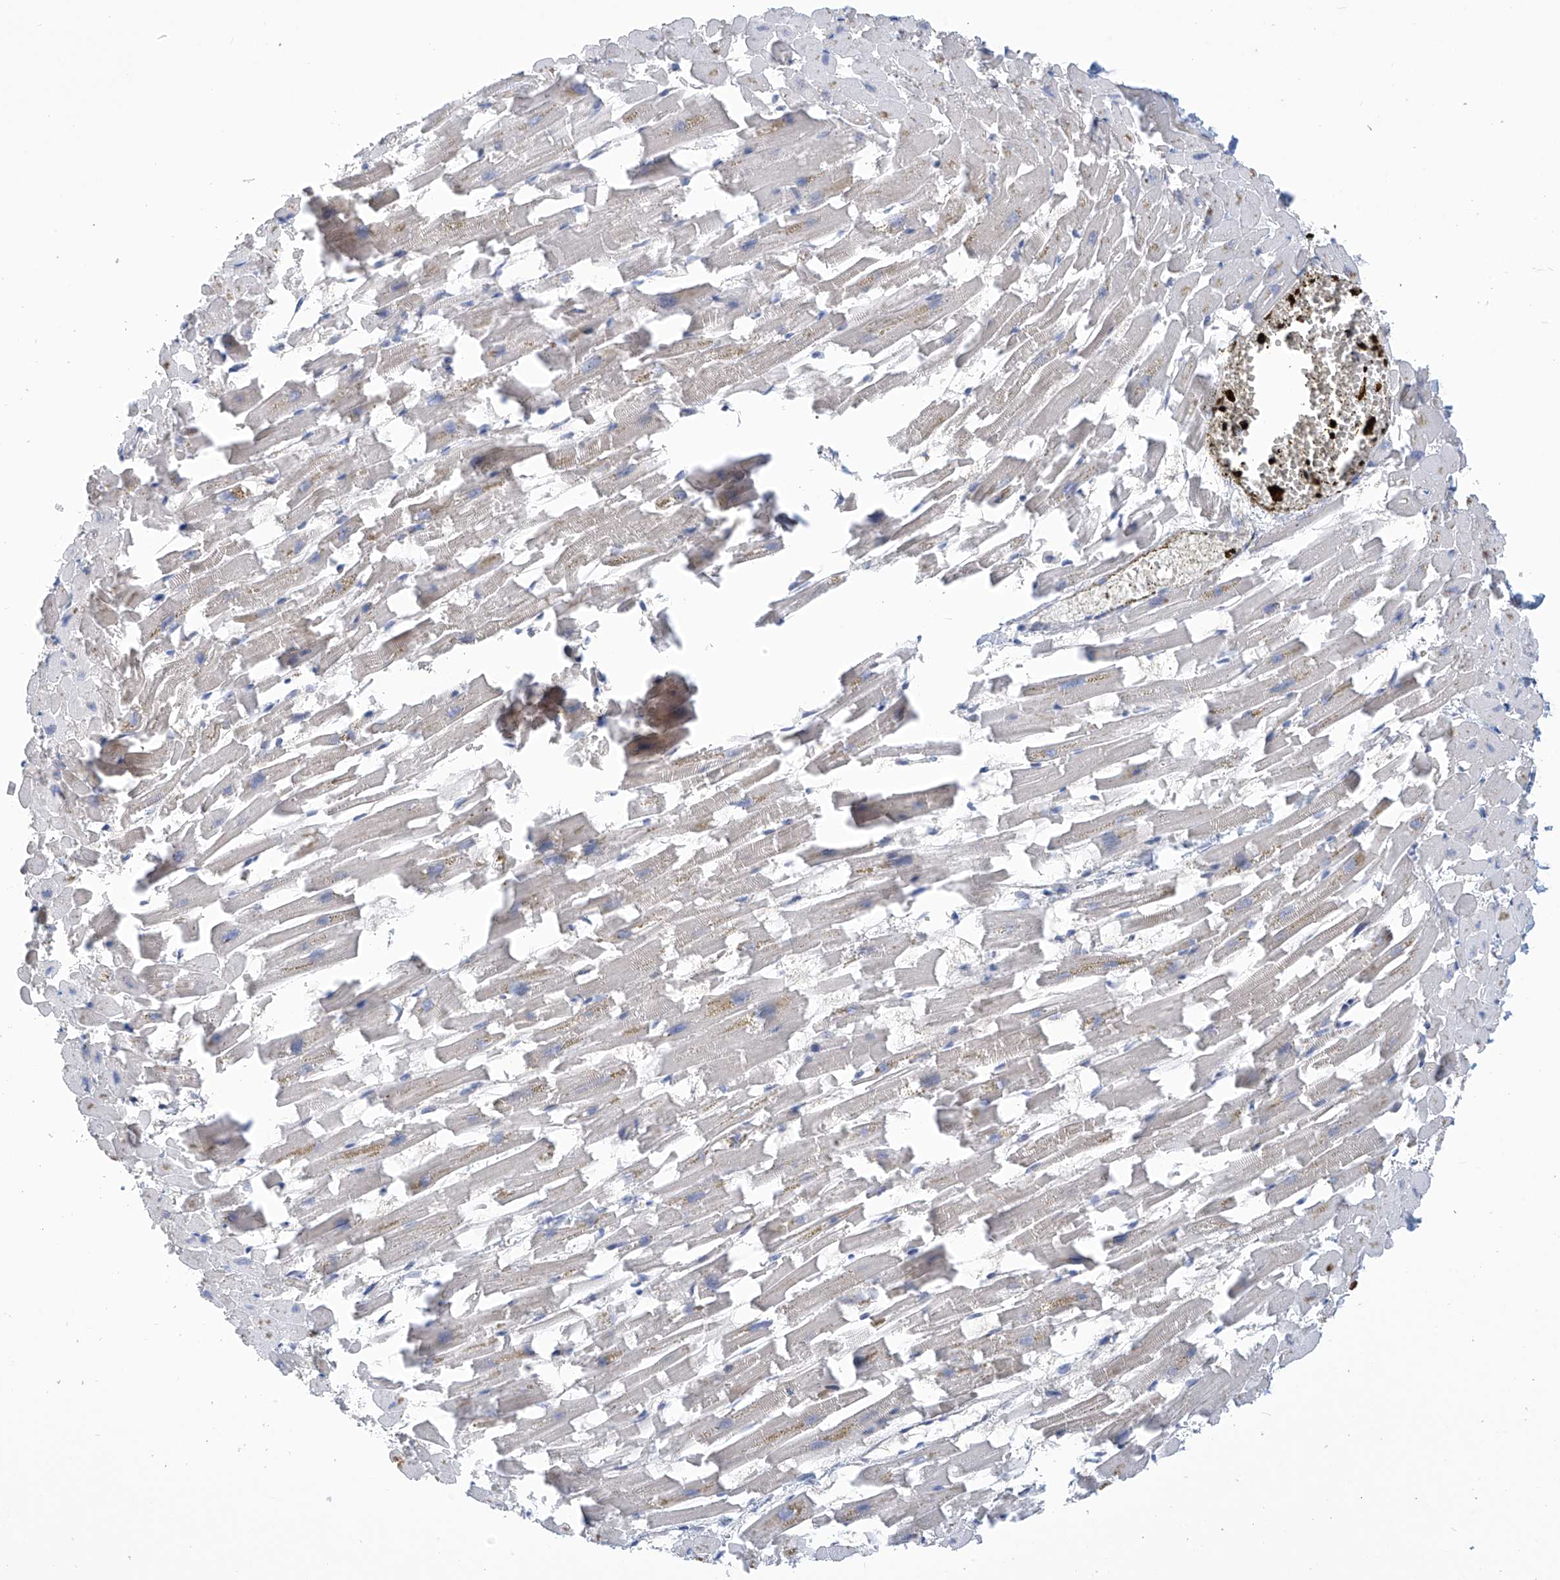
{"staining": {"intensity": "negative", "quantity": "none", "location": "none"}, "tissue": "heart muscle", "cell_type": "Cardiomyocytes", "image_type": "normal", "snomed": [{"axis": "morphology", "description": "Normal tissue, NOS"}, {"axis": "topography", "description": "Heart"}], "caption": "IHC image of normal human heart muscle stained for a protein (brown), which displays no staining in cardiomyocytes.", "gene": "IBA57", "patient": {"sex": "female", "age": 64}}